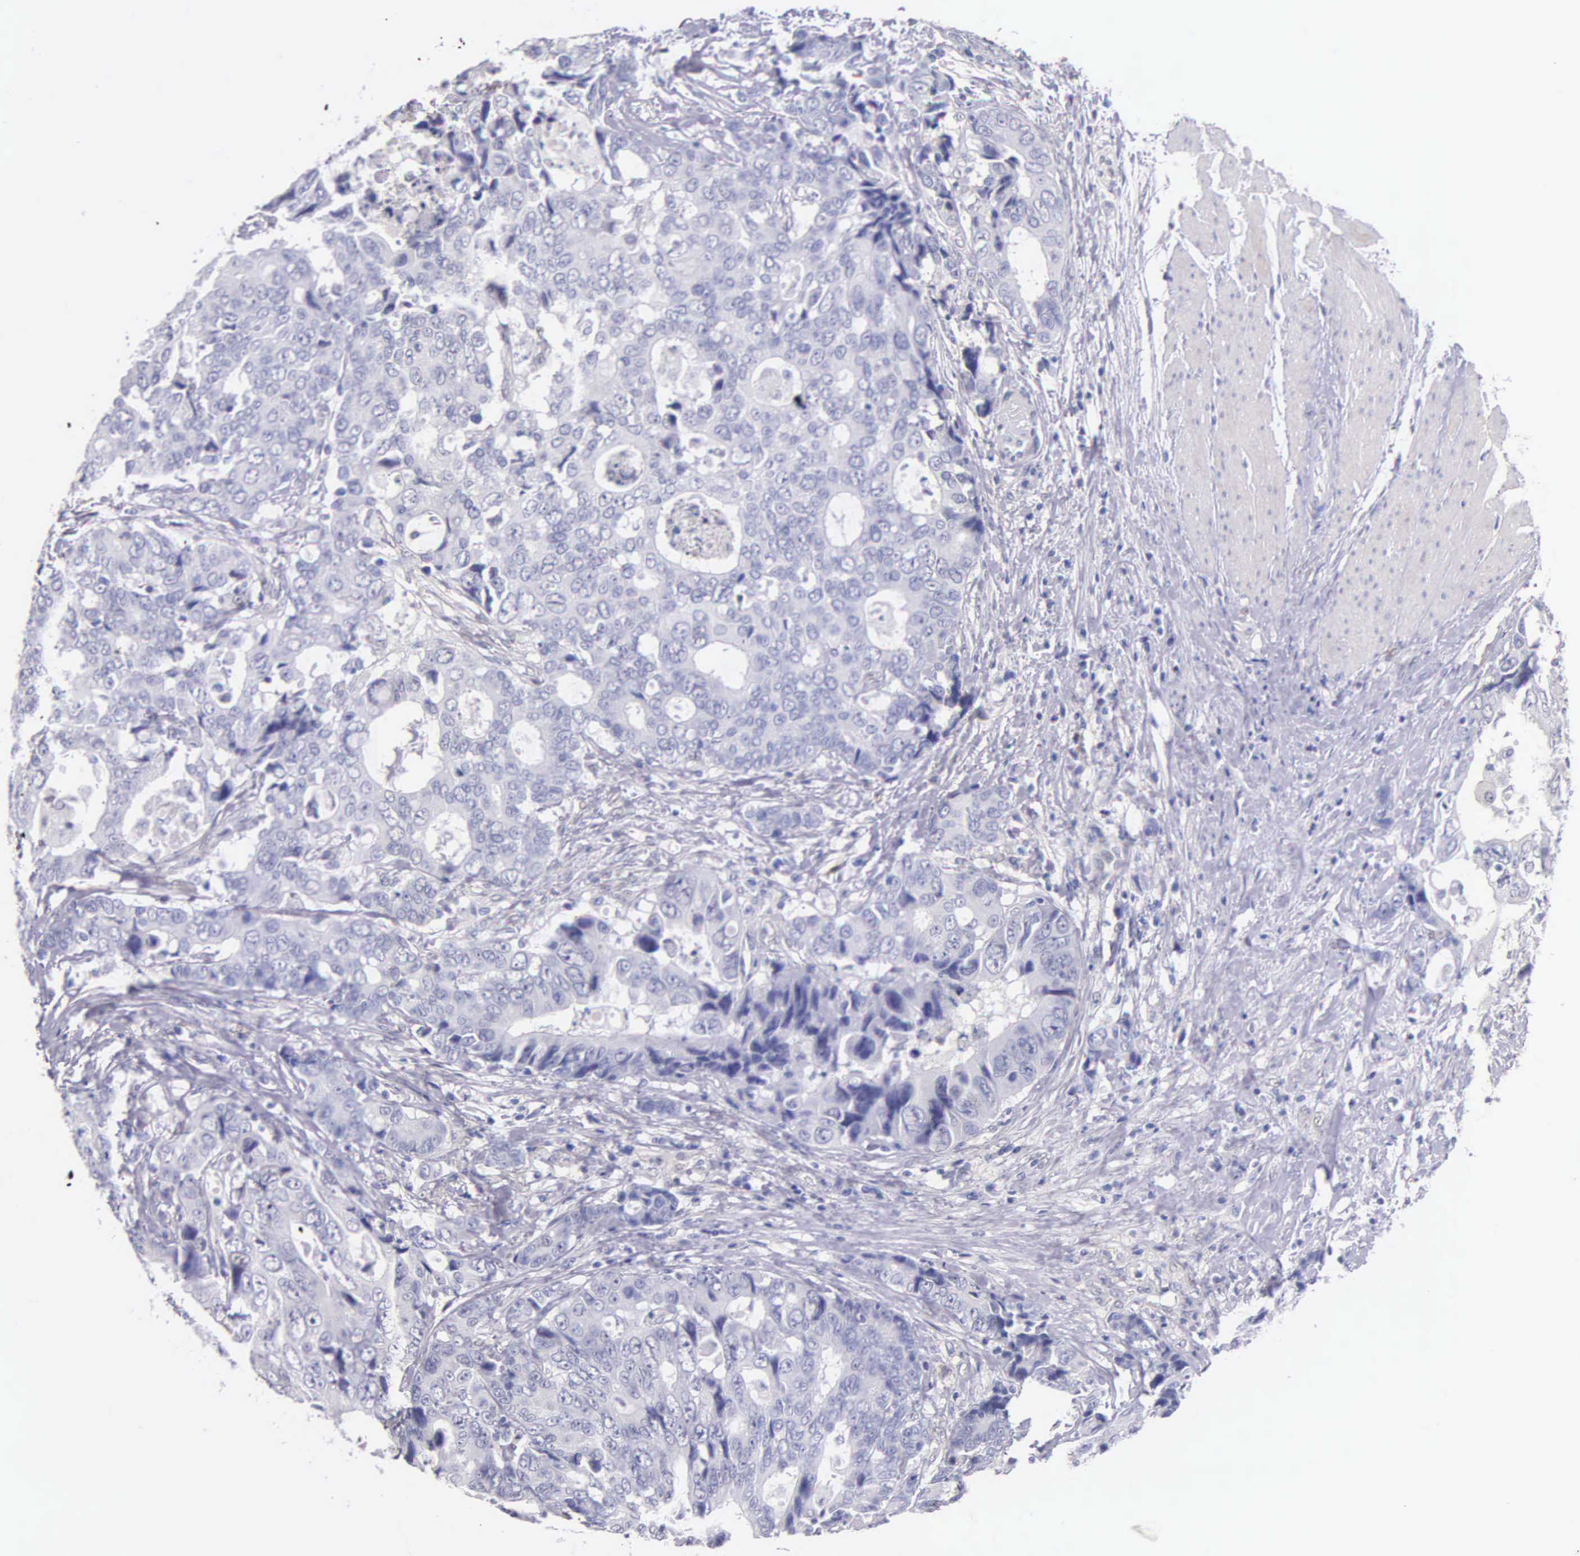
{"staining": {"intensity": "negative", "quantity": "none", "location": "none"}, "tissue": "colorectal cancer", "cell_type": "Tumor cells", "image_type": "cancer", "snomed": [{"axis": "morphology", "description": "Adenocarcinoma, NOS"}, {"axis": "topography", "description": "Rectum"}], "caption": "IHC image of neoplastic tissue: human colorectal cancer (adenocarcinoma) stained with DAB demonstrates no significant protein expression in tumor cells.", "gene": "GSTT2", "patient": {"sex": "female", "age": 67}}